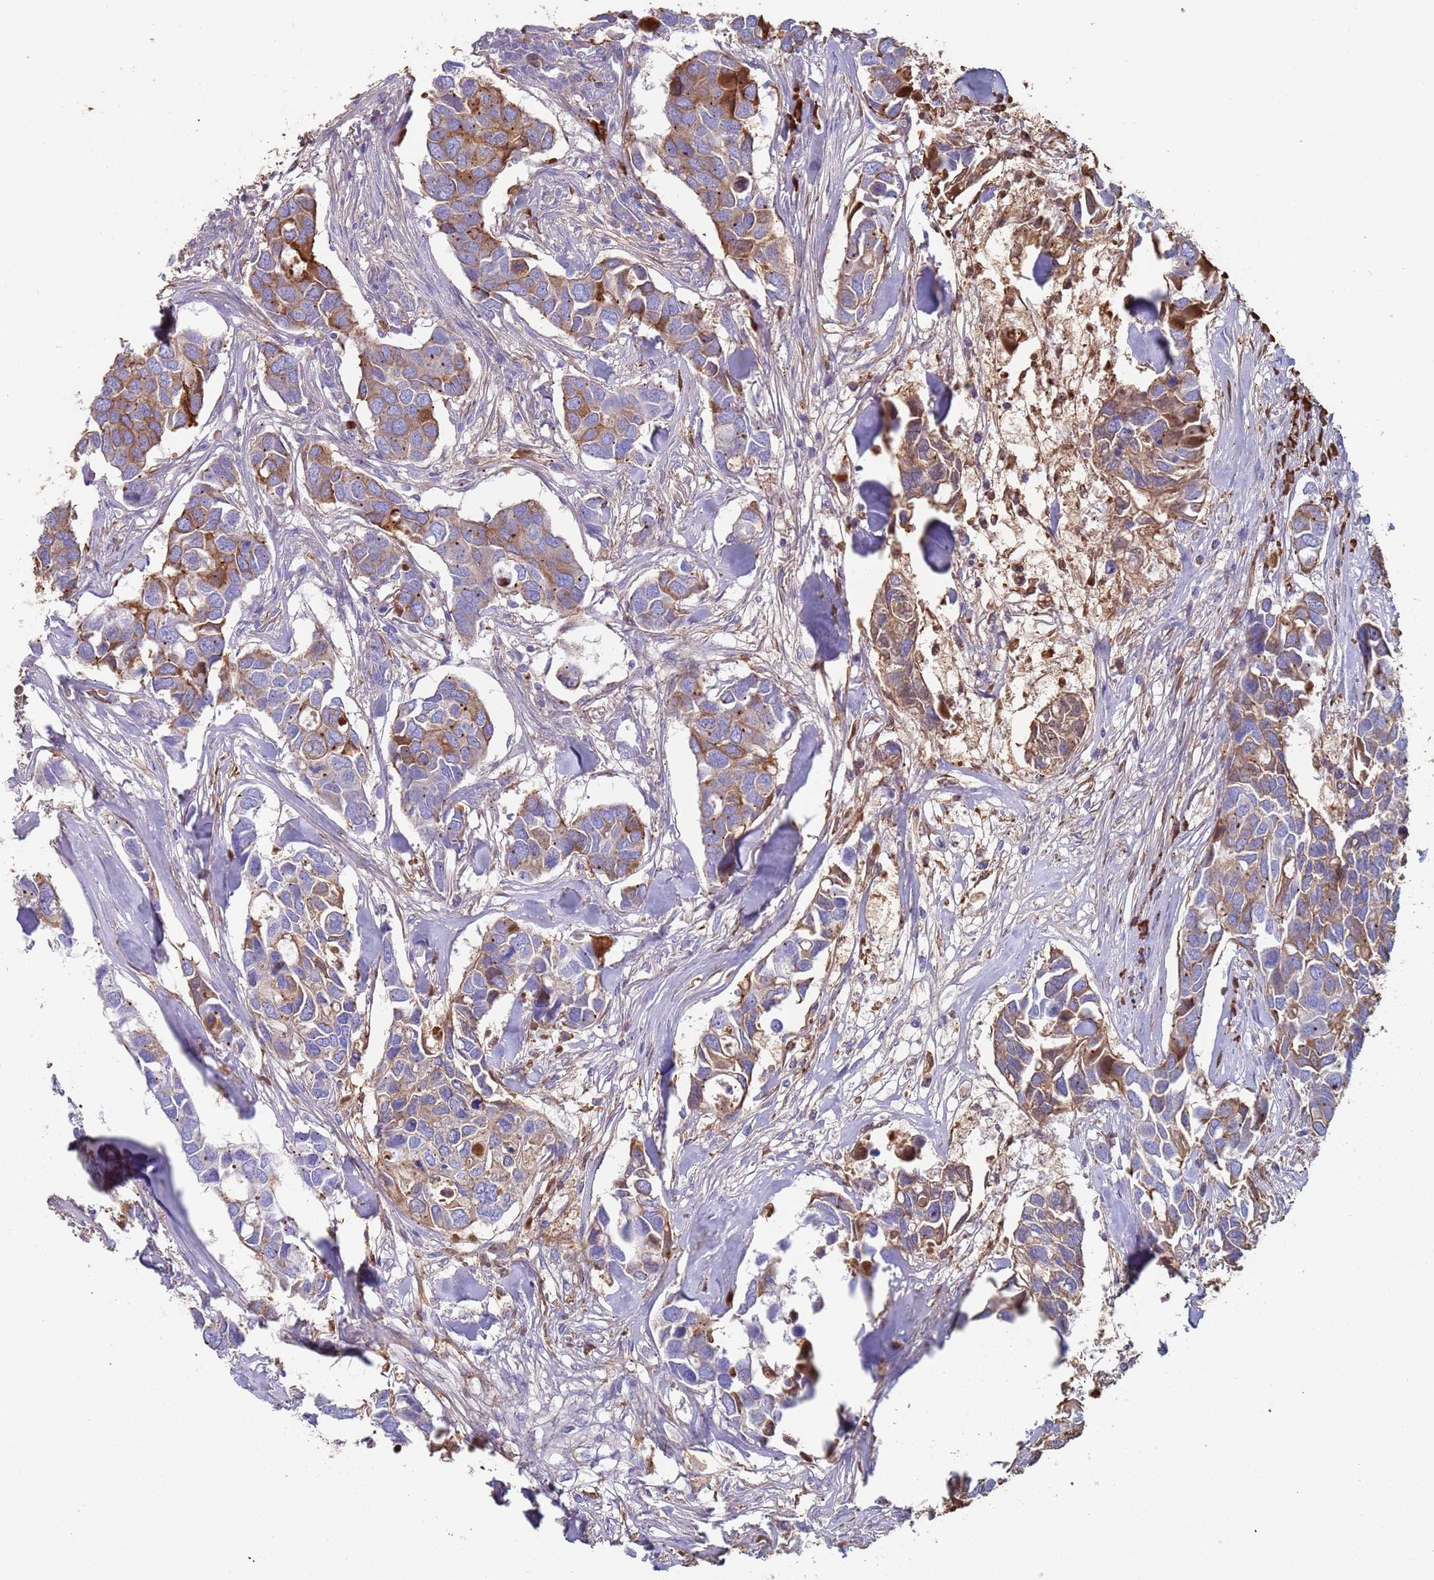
{"staining": {"intensity": "moderate", "quantity": "25%-75%", "location": "cytoplasmic/membranous"}, "tissue": "breast cancer", "cell_type": "Tumor cells", "image_type": "cancer", "snomed": [{"axis": "morphology", "description": "Duct carcinoma"}, {"axis": "topography", "description": "Breast"}], "caption": "Brown immunohistochemical staining in human breast cancer exhibits moderate cytoplasmic/membranous positivity in approximately 25%-75% of tumor cells.", "gene": "CYSLTR2", "patient": {"sex": "female", "age": 83}}